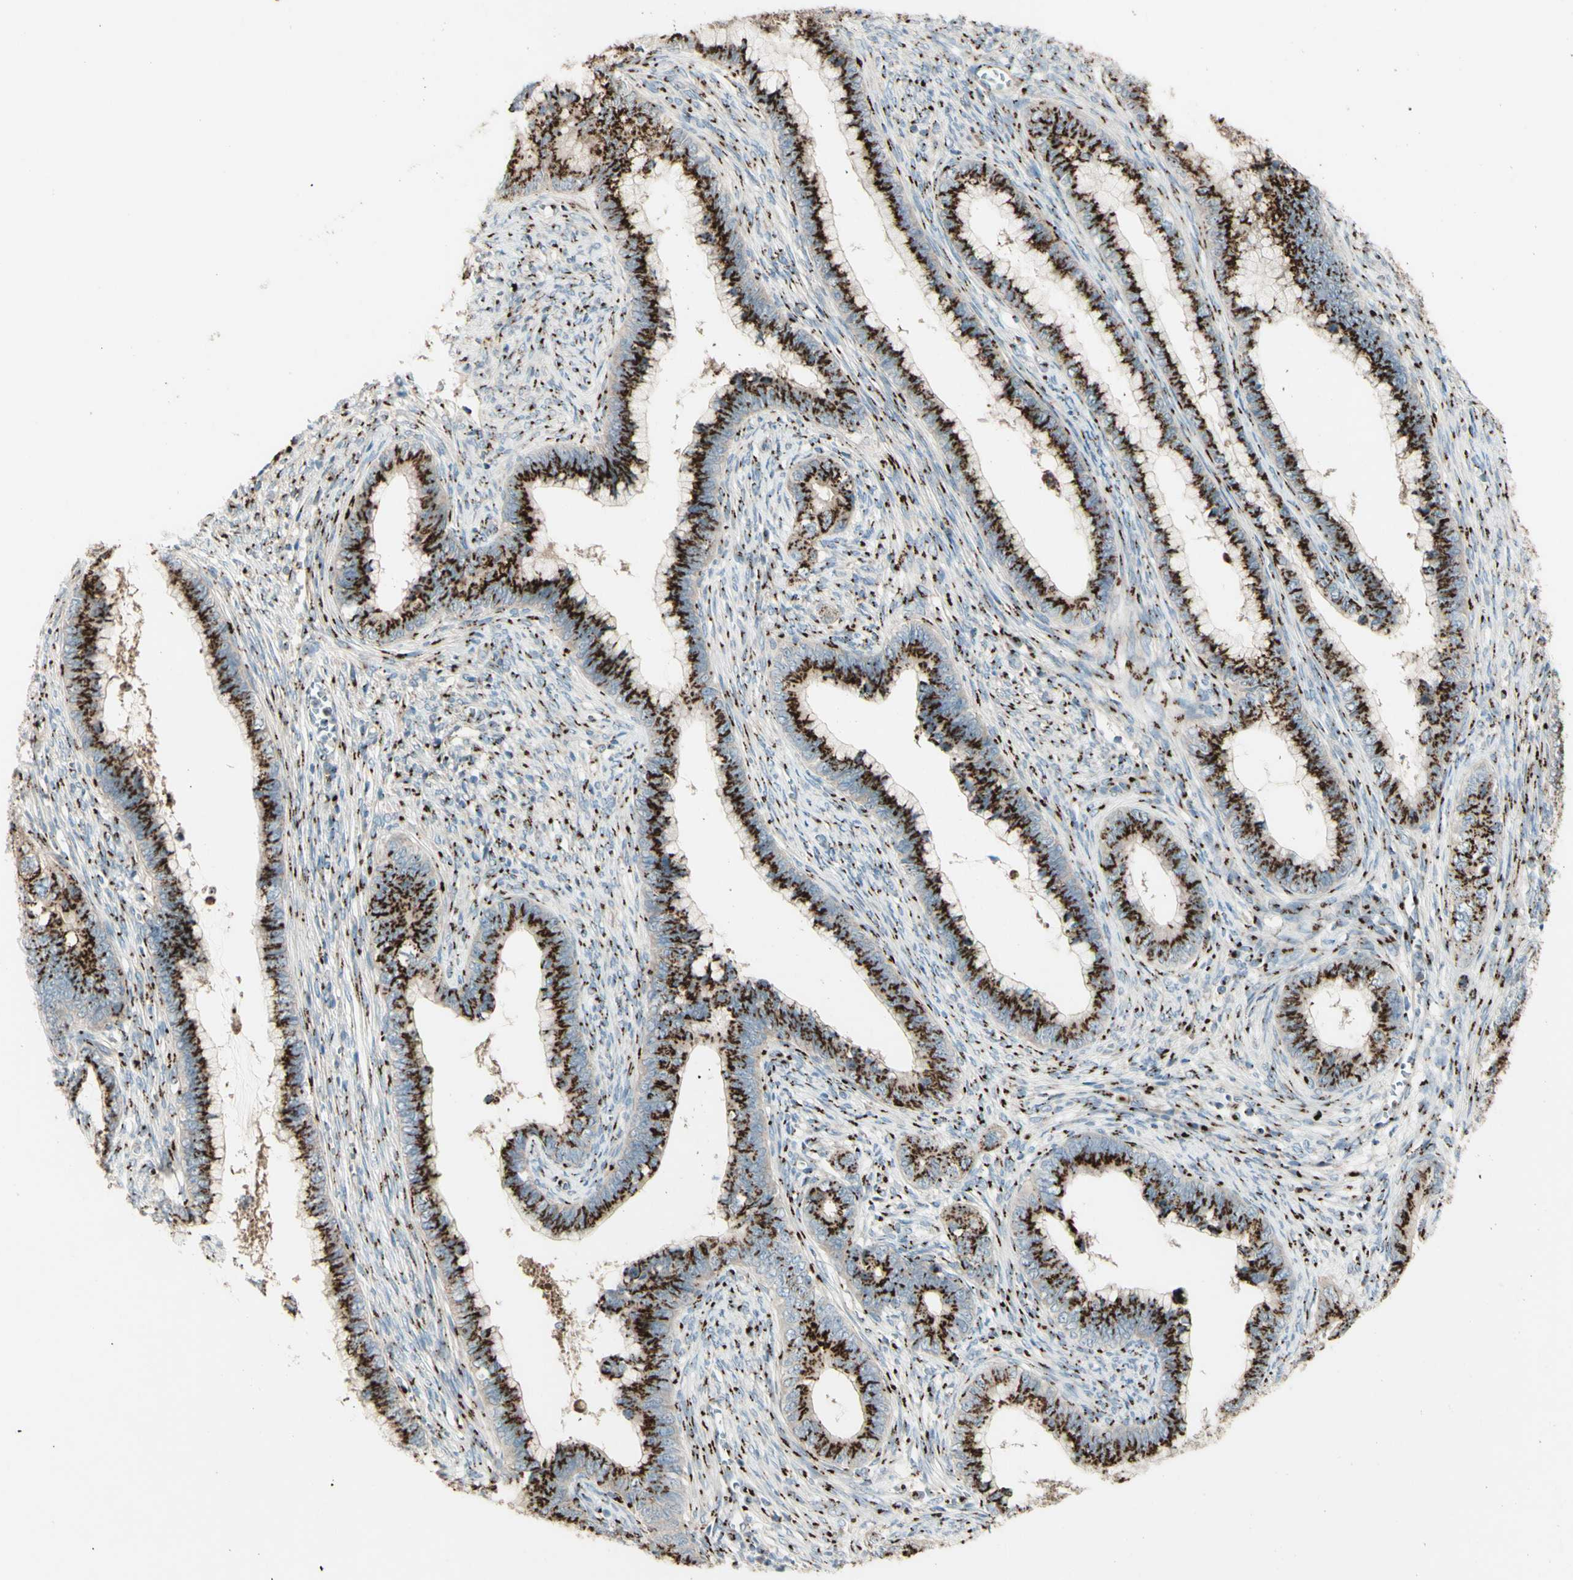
{"staining": {"intensity": "strong", "quantity": ">75%", "location": "cytoplasmic/membranous"}, "tissue": "cervical cancer", "cell_type": "Tumor cells", "image_type": "cancer", "snomed": [{"axis": "morphology", "description": "Adenocarcinoma, NOS"}, {"axis": "topography", "description": "Cervix"}], "caption": "A micrograph of cervical cancer (adenocarcinoma) stained for a protein displays strong cytoplasmic/membranous brown staining in tumor cells. (DAB (3,3'-diaminobenzidine) IHC, brown staining for protein, blue staining for nuclei).", "gene": "BPNT2", "patient": {"sex": "female", "age": 44}}